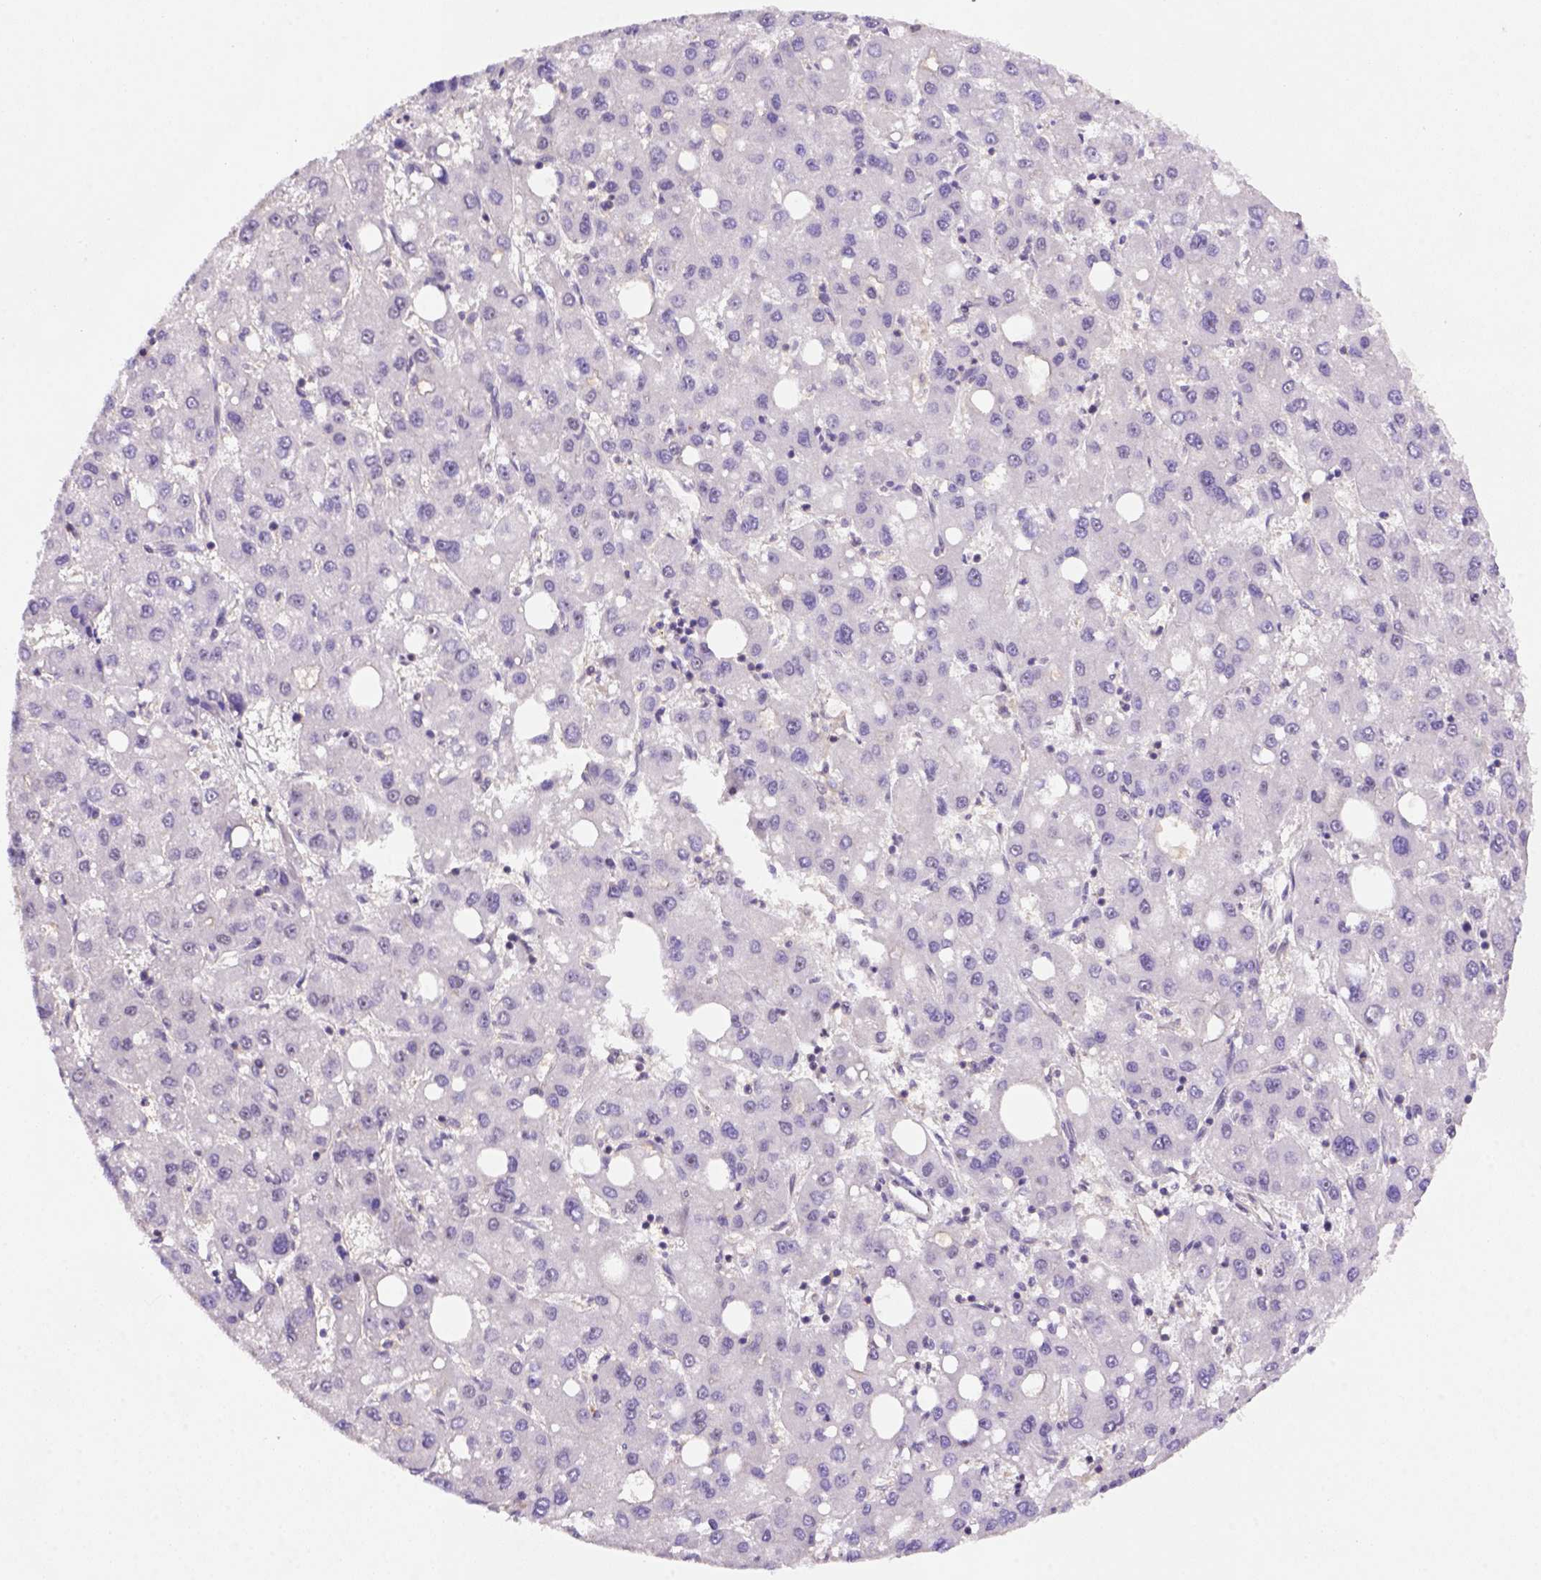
{"staining": {"intensity": "negative", "quantity": "none", "location": "none"}, "tissue": "liver cancer", "cell_type": "Tumor cells", "image_type": "cancer", "snomed": [{"axis": "morphology", "description": "Carcinoma, Hepatocellular, NOS"}, {"axis": "topography", "description": "Liver"}], "caption": "Image shows no protein positivity in tumor cells of liver hepatocellular carcinoma tissue.", "gene": "SCML4", "patient": {"sex": "male", "age": 73}}